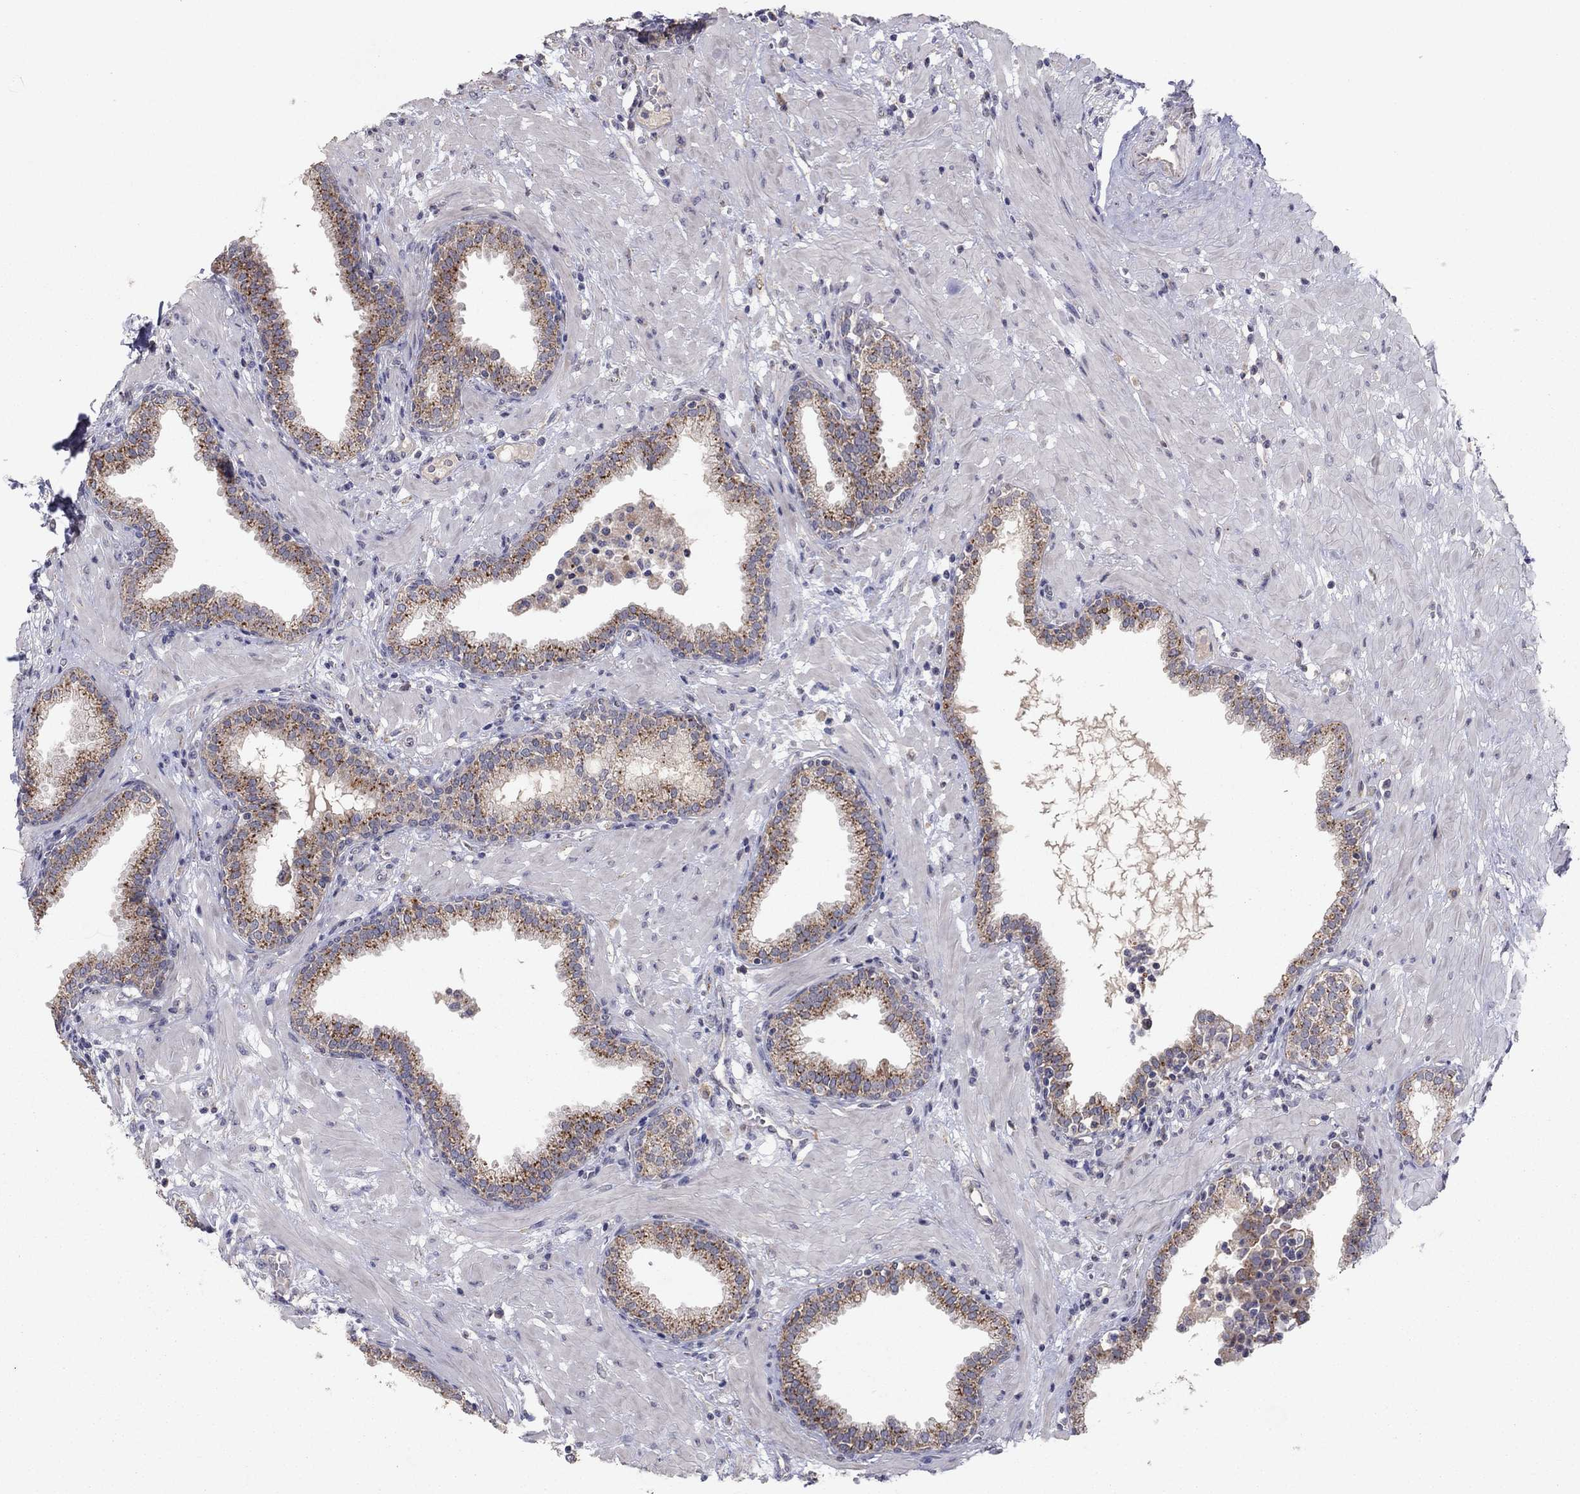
{"staining": {"intensity": "strong", "quantity": "25%-75%", "location": "cytoplasmic/membranous"}, "tissue": "prostate", "cell_type": "Glandular cells", "image_type": "normal", "snomed": [{"axis": "morphology", "description": "Normal tissue, NOS"}, {"axis": "topography", "description": "Prostate"}], "caption": "High-power microscopy captured an immunohistochemistry micrograph of benign prostate, revealing strong cytoplasmic/membranous staining in about 25%-75% of glandular cells.", "gene": "CRACDL", "patient": {"sex": "male", "age": 64}}